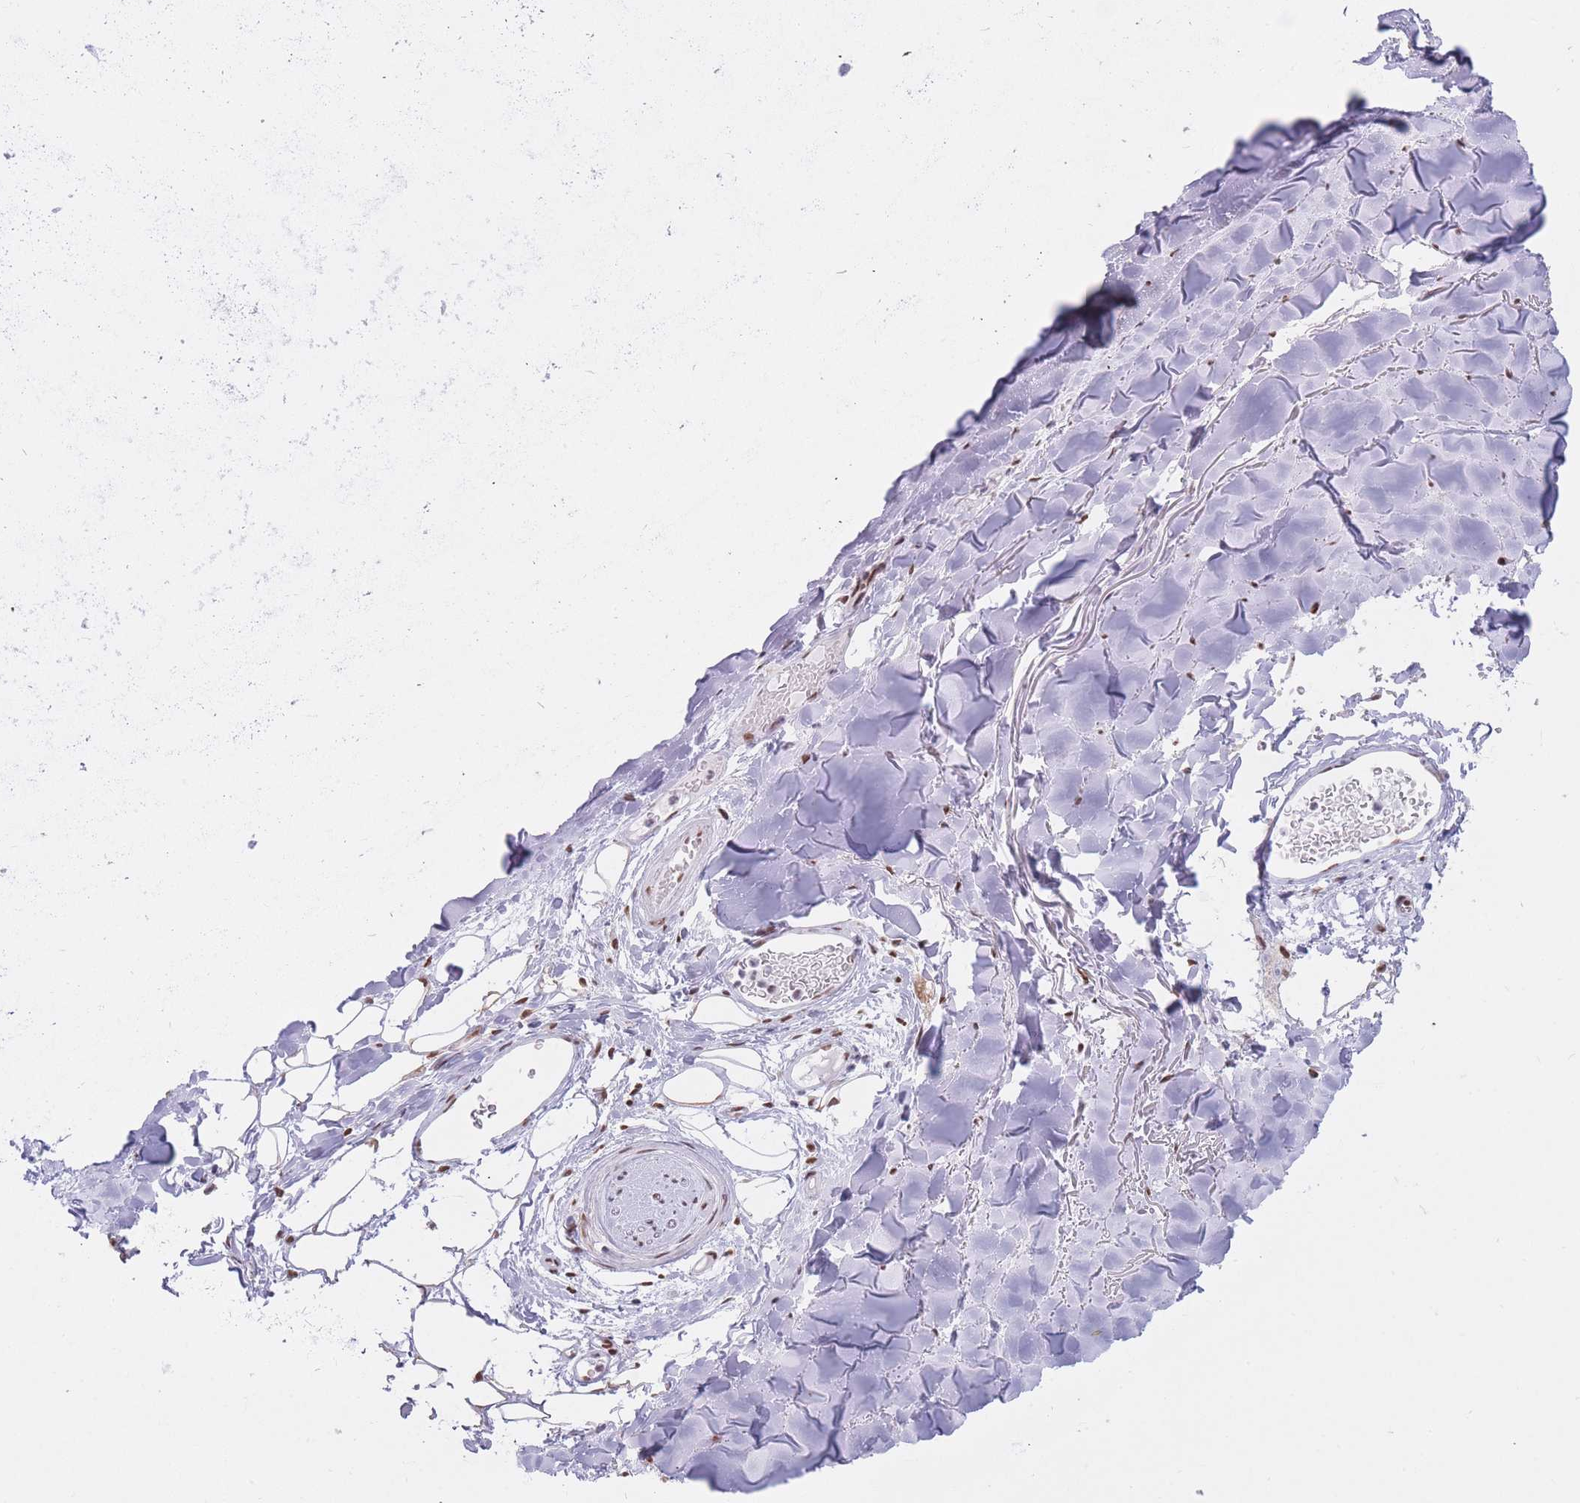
{"staining": {"intensity": "negative", "quantity": "none", "location": "none"}, "tissue": "adipose tissue", "cell_type": "Adipocytes", "image_type": "normal", "snomed": [{"axis": "morphology", "description": "Normal tissue, NOS"}, {"axis": "topography", "description": "Cartilage tissue"}], "caption": "High power microscopy image of an immunohistochemistry image of normal adipose tissue, revealing no significant positivity in adipocytes.", "gene": "HNRNPUL1", "patient": {"sex": "male", "age": 80}}